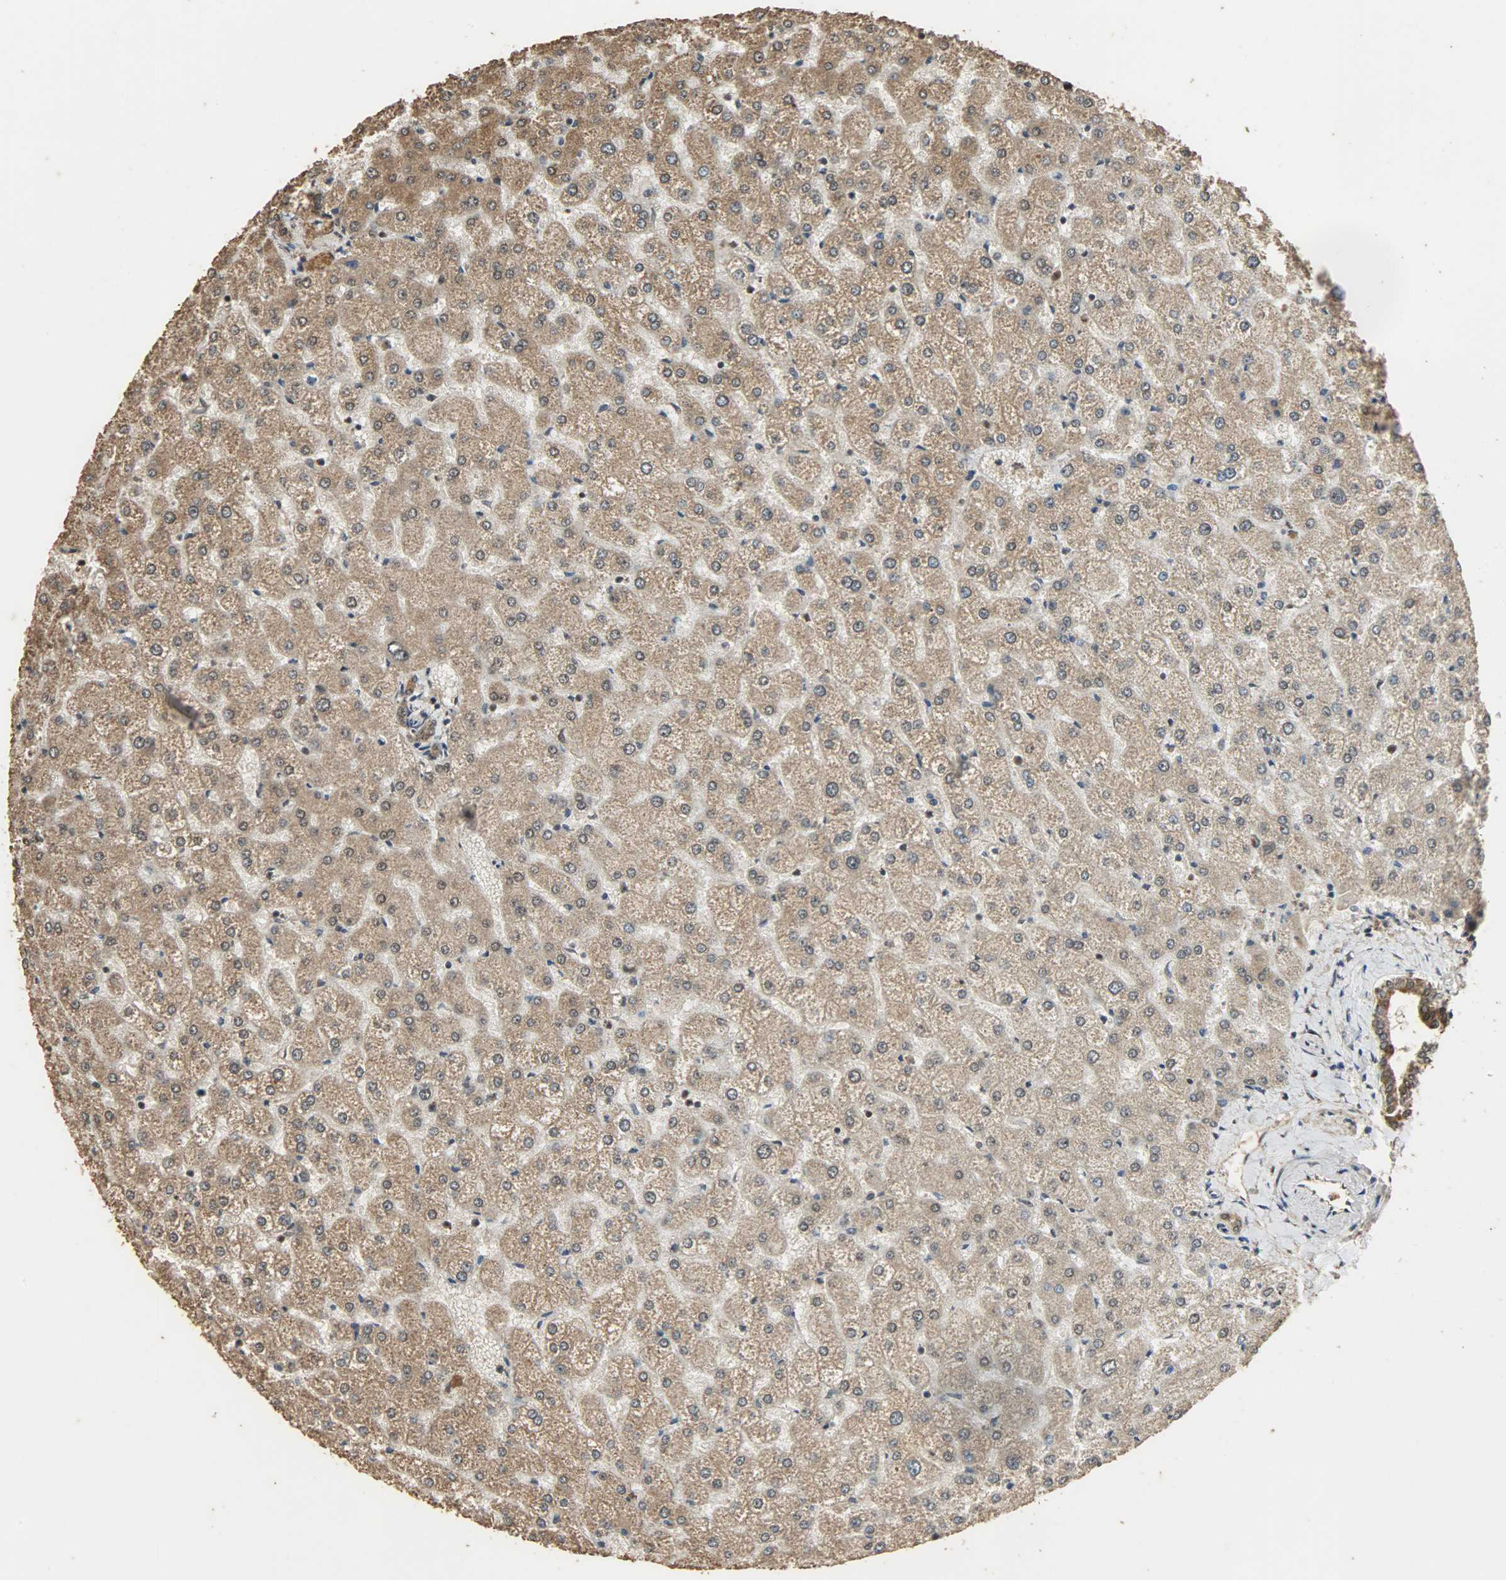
{"staining": {"intensity": "moderate", "quantity": ">75%", "location": "cytoplasmic/membranous,nuclear"}, "tissue": "liver", "cell_type": "Cholangiocytes", "image_type": "normal", "snomed": [{"axis": "morphology", "description": "Normal tissue, NOS"}, {"axis": "topography", "description": "Liver"}], "caption": "This micrograph exhibits unremarkable liver stained with immunohistochemistry (IHC) to label a protein in brown. The cytoplasmic/membranous,nuclear of cholangiocytes show moderate positivity for the protein. Nuclei are counter-stained blue.", "gene": "CCNT2", "patient": {"sex": "female", "age": 32}}